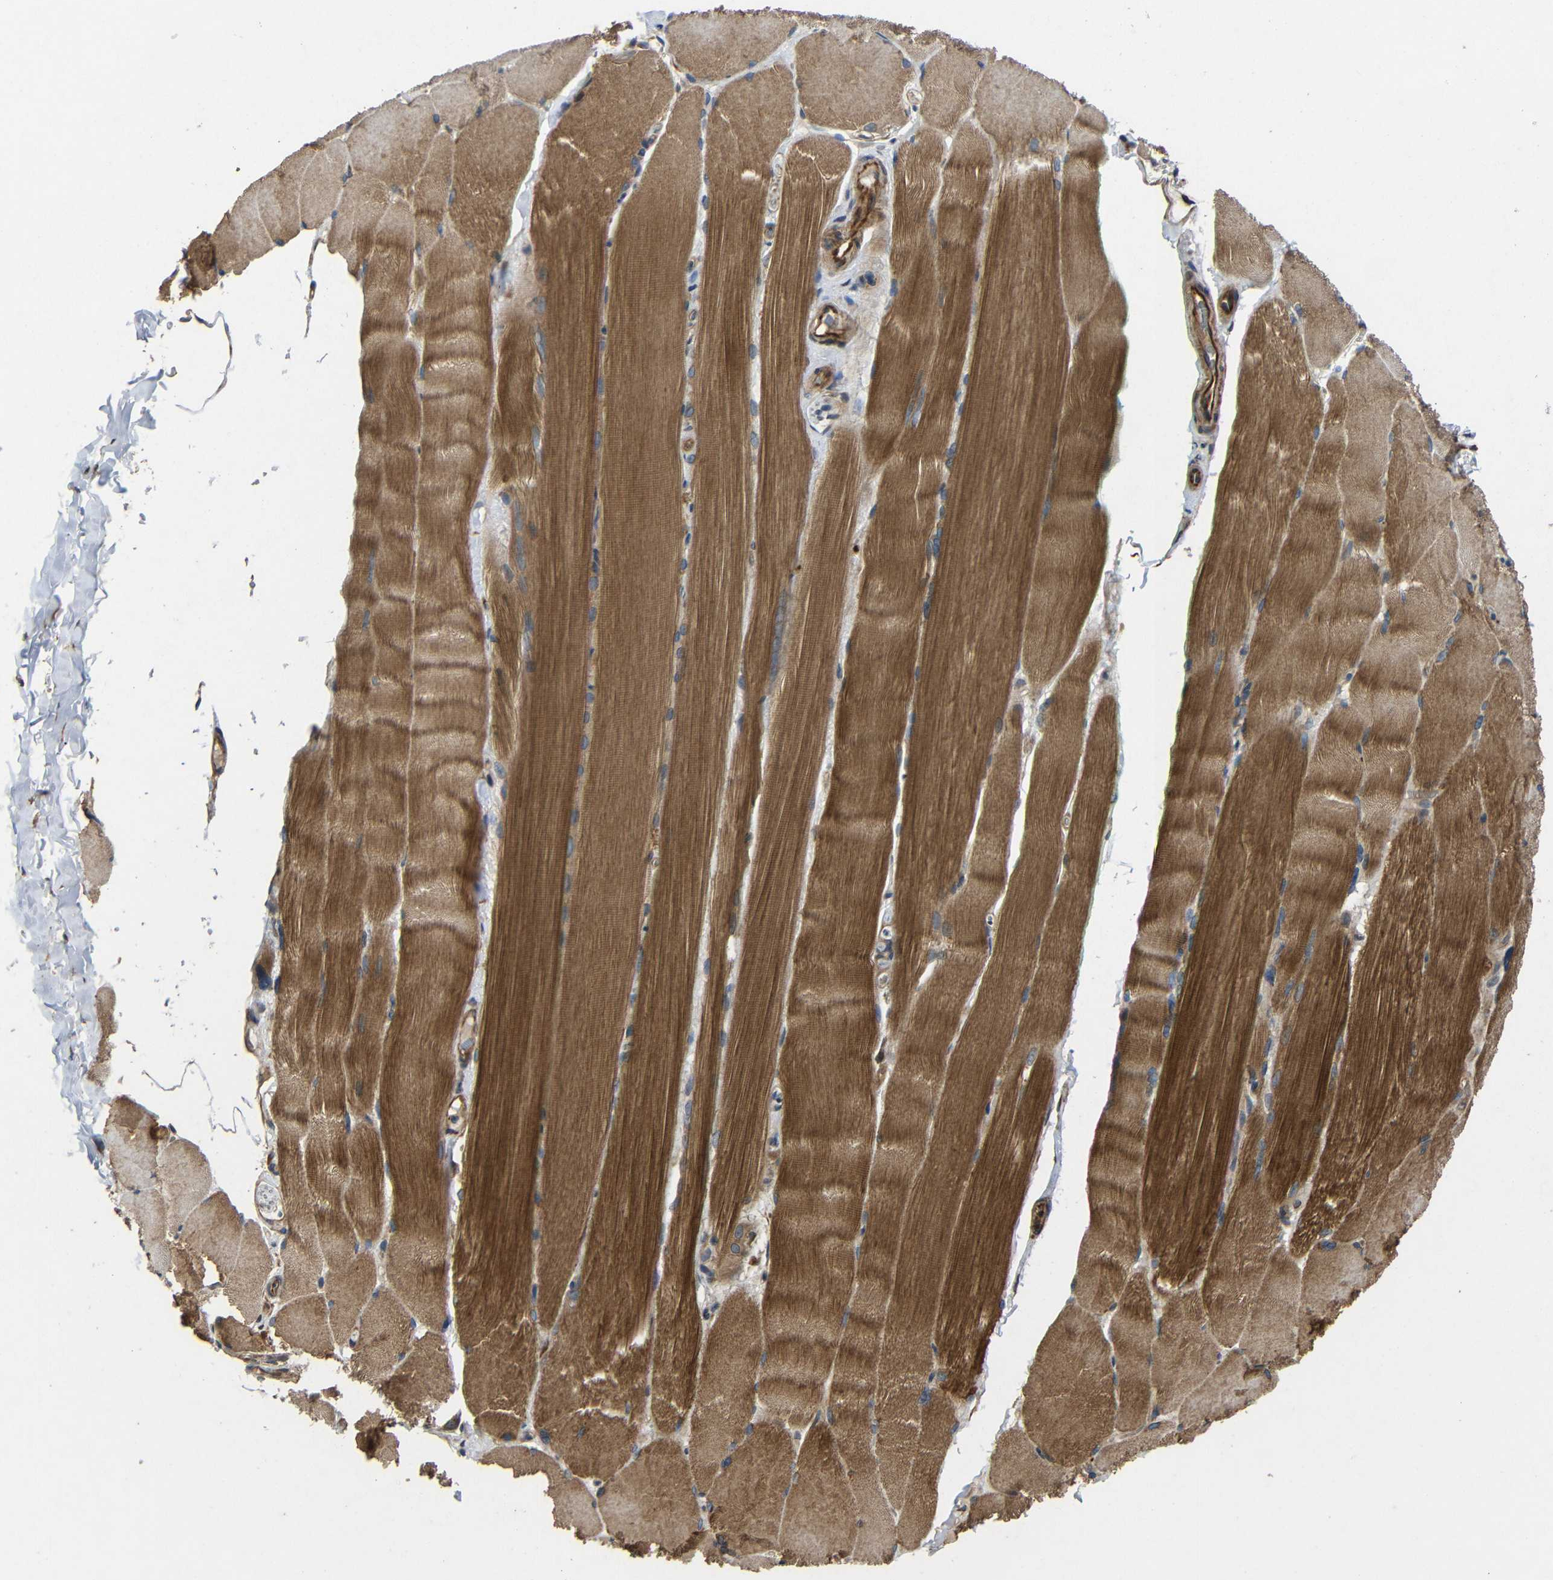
{"staining": {"intensity": "moderate", "quantity": ">75%", "location": "cytoplasmic/membranous"}, "tissue": "skeletal muscle", "cell_type": "Myocytes", "image_type": "normal", "snomed": [{"axis": "morphology", "description": "Normal tissue, NOS"}, {"axis": "topography", "description": "Skin"}, {"axis": "topography", "description": "Skeletal muscle"}], "caption": "Myocytes display medium levels of moderate cytoplasmic/membranous expression in approximately >75% of cells in unremarkable human skeletal muscle.", "gene": "EIF2S1", "patient": {"sex": "male", "age": 83}}